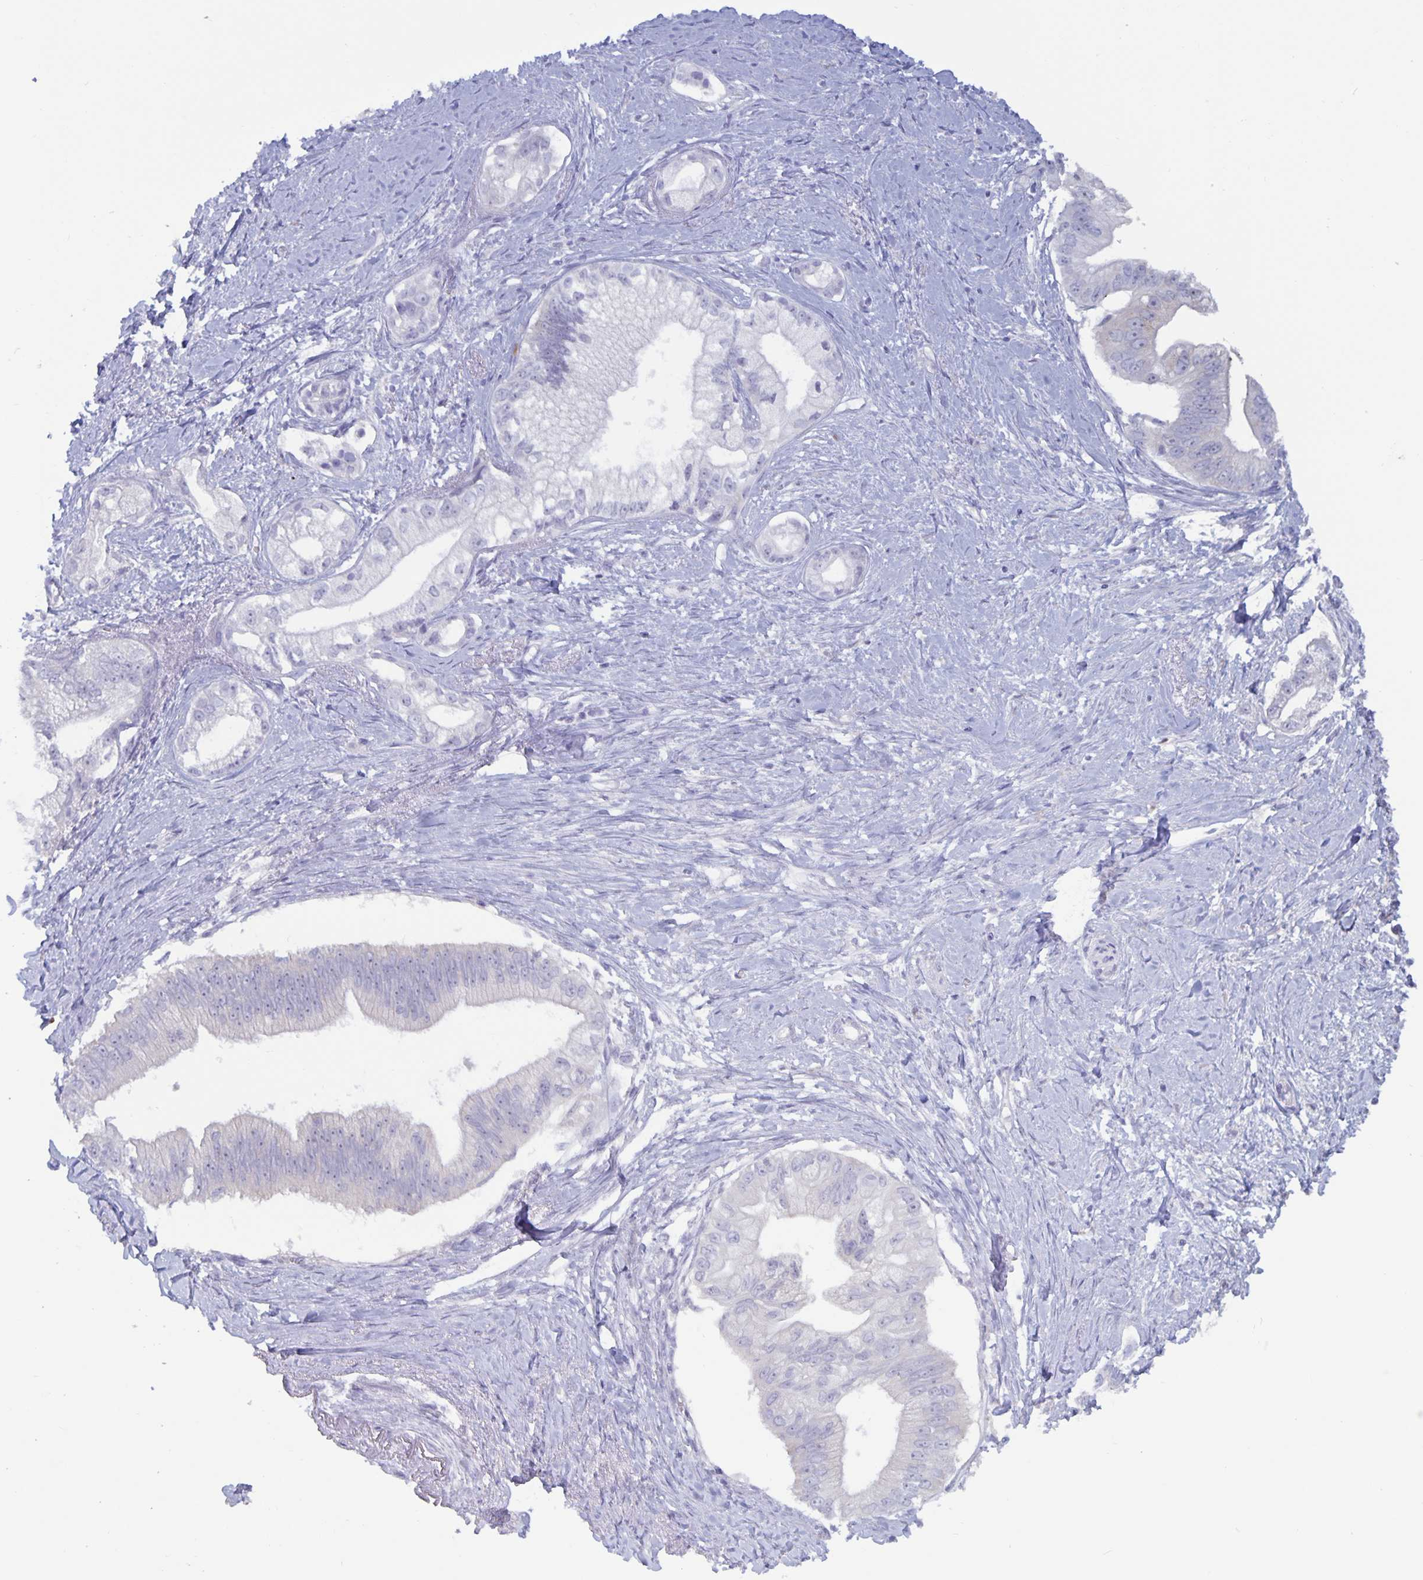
{"staining": {"intensity": "negative", "quantity": "none", "location": "none"}, "tissue": "pancreatic cancer", "cell_type": "Tumor cells", "image_type": "cancer", "snomed": [{"axis": "morphology", "description": "Adenocarcinoma, NOS"}, {"axis": "topography", "description": "Pancreas"}], "caption": "DAB (3,3'-diaminobenzidine) immunohistochemical staining of adenocarcinoma (pancreatic) demonstrates no significant staining in tumor cells.", "gene": "PLCB3", "patient": {"sex": "male", "age": 70}}